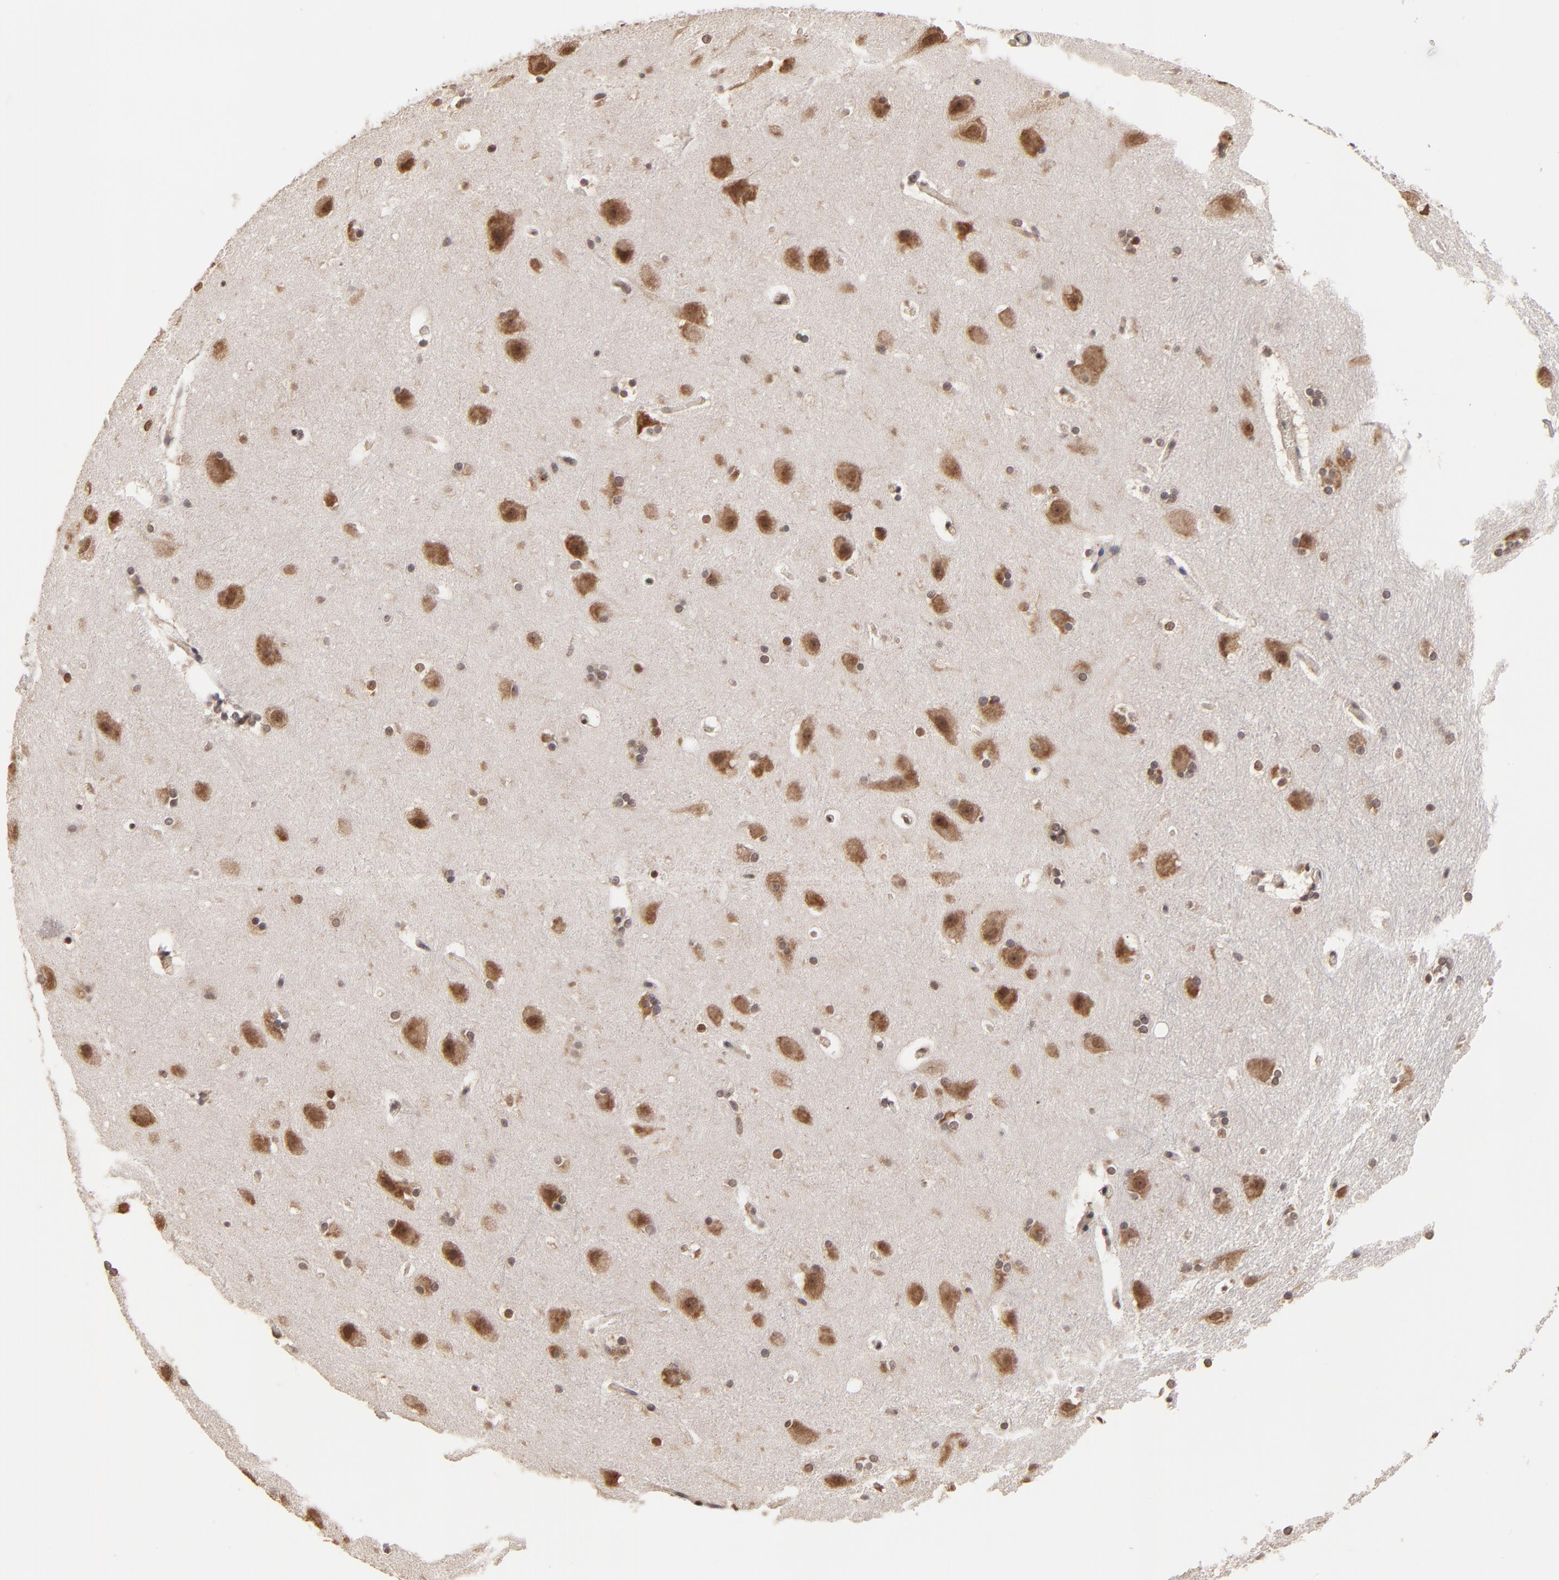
{"staining": {"intensity": "weak", "quantity": "25%-75%", "location": "nuclear"}, "tissue": "hippocampus", "cell_type": "Glial cells", "image_type": "normal", "snomed": [{"axis": "morphology", "description": "Normal tissue, NOS"}, {"axis": "topography", "description": "Hippocampus"}], "caption": "Glial cells reveal low levels of weak nuclear staining in approximately 25%-75% of cells in unremarkable human hippocampus.", "gene": "BRPF1", "patient": {"sex": "female", "age": 19}}